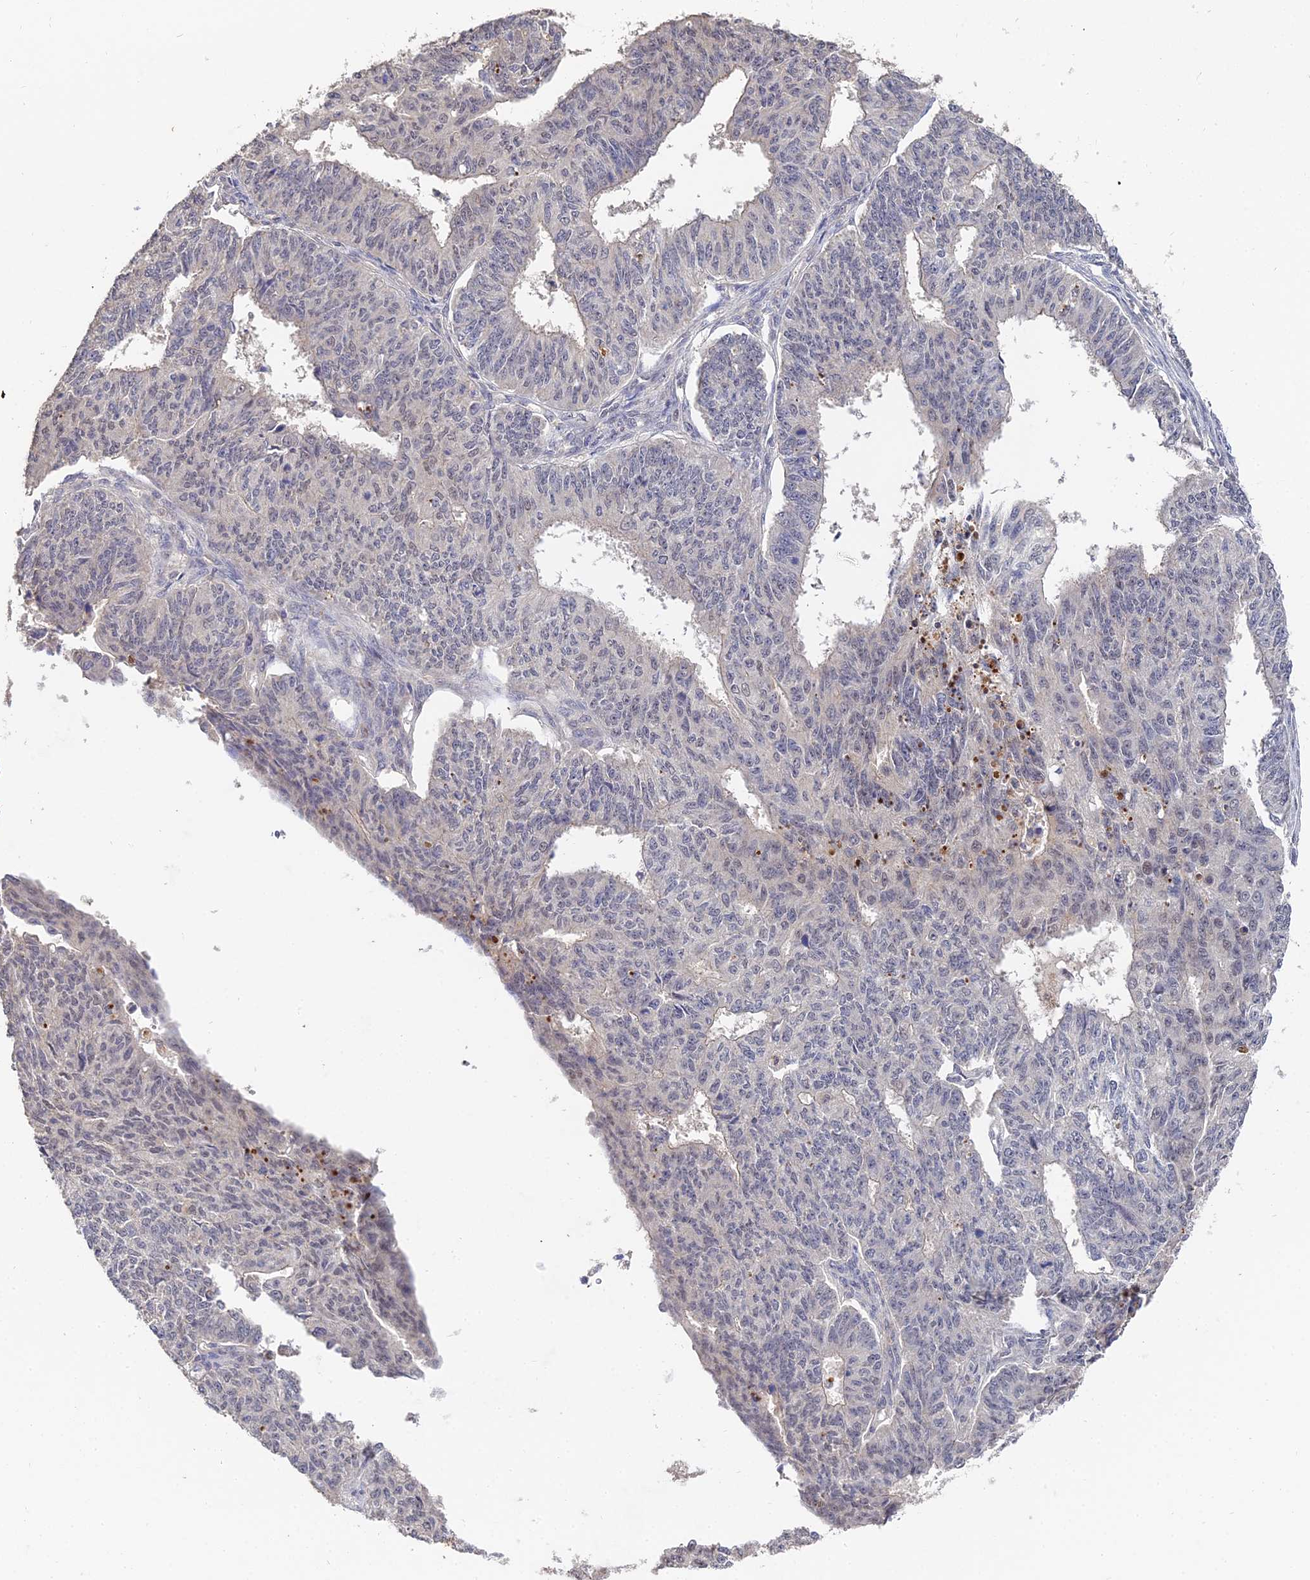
{"staining": {"intensity": "negative", "quantity": "none", "location": "none"}, "tissue": "endometrial cancer", "cell_type": "Tumor cells", "image_type": "cancer", "snomed": [{"axis": "morphology", "description": "Adenocarcinoma, NOS"}, {"axis": "topography", "description": "Endometrium"}], "caption": "This micrograph is of endometrial cancer (adenocarcinoma) stained with immunohistochemistry to label a protein in brown with the nuclei are counter-stained blue. There is no staining in tumor cells. (Stains: DAB (3,3'-diaminobenzidine) immunohistochemistry (IHC) with hematoxylin counter stain, Microscopy: brightfield microscopy at high magnification).", "gene": "LSM5", "patient": {"sex": "female", "age": 32}}